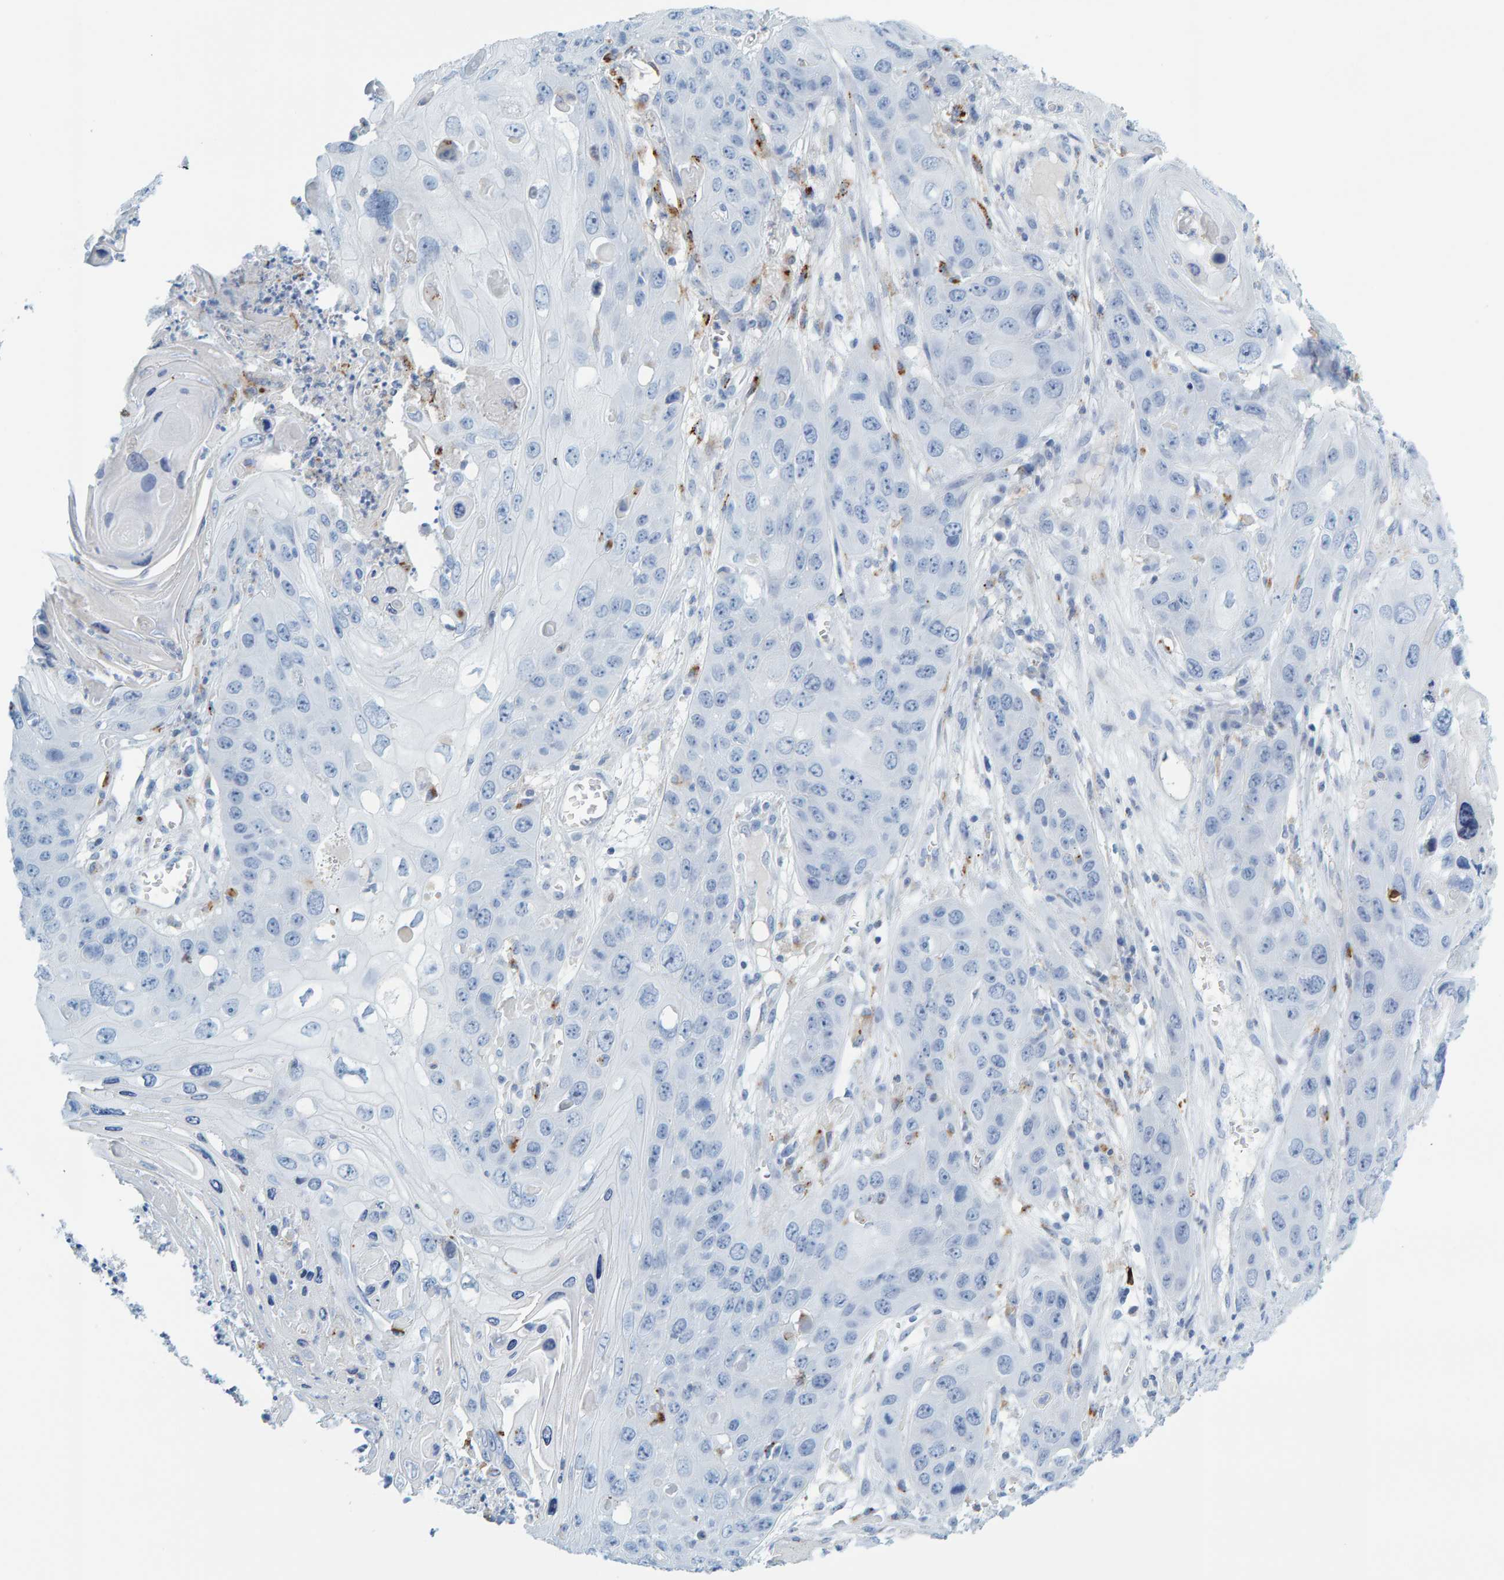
{"staining": {"intensity": "negative", "quantity": "none", "location": "none"}, "tissue": "skin cancer", "cell_type": "Tumor cells", "image_type": "cancer", "snomed": [{"axis": "morphology", "description": "Squamous cell carcinoma, NOS"}, {"axis": "topography", "description": "Skin"}], "caption": "Immunohistochemistry (IHC) of human skin squamous cell carcinoma shows no positivity in tumor cells. Nuclei are stained in blue.", "gene": "BIN3", "patient": {"sex": "male", "age": 55}}